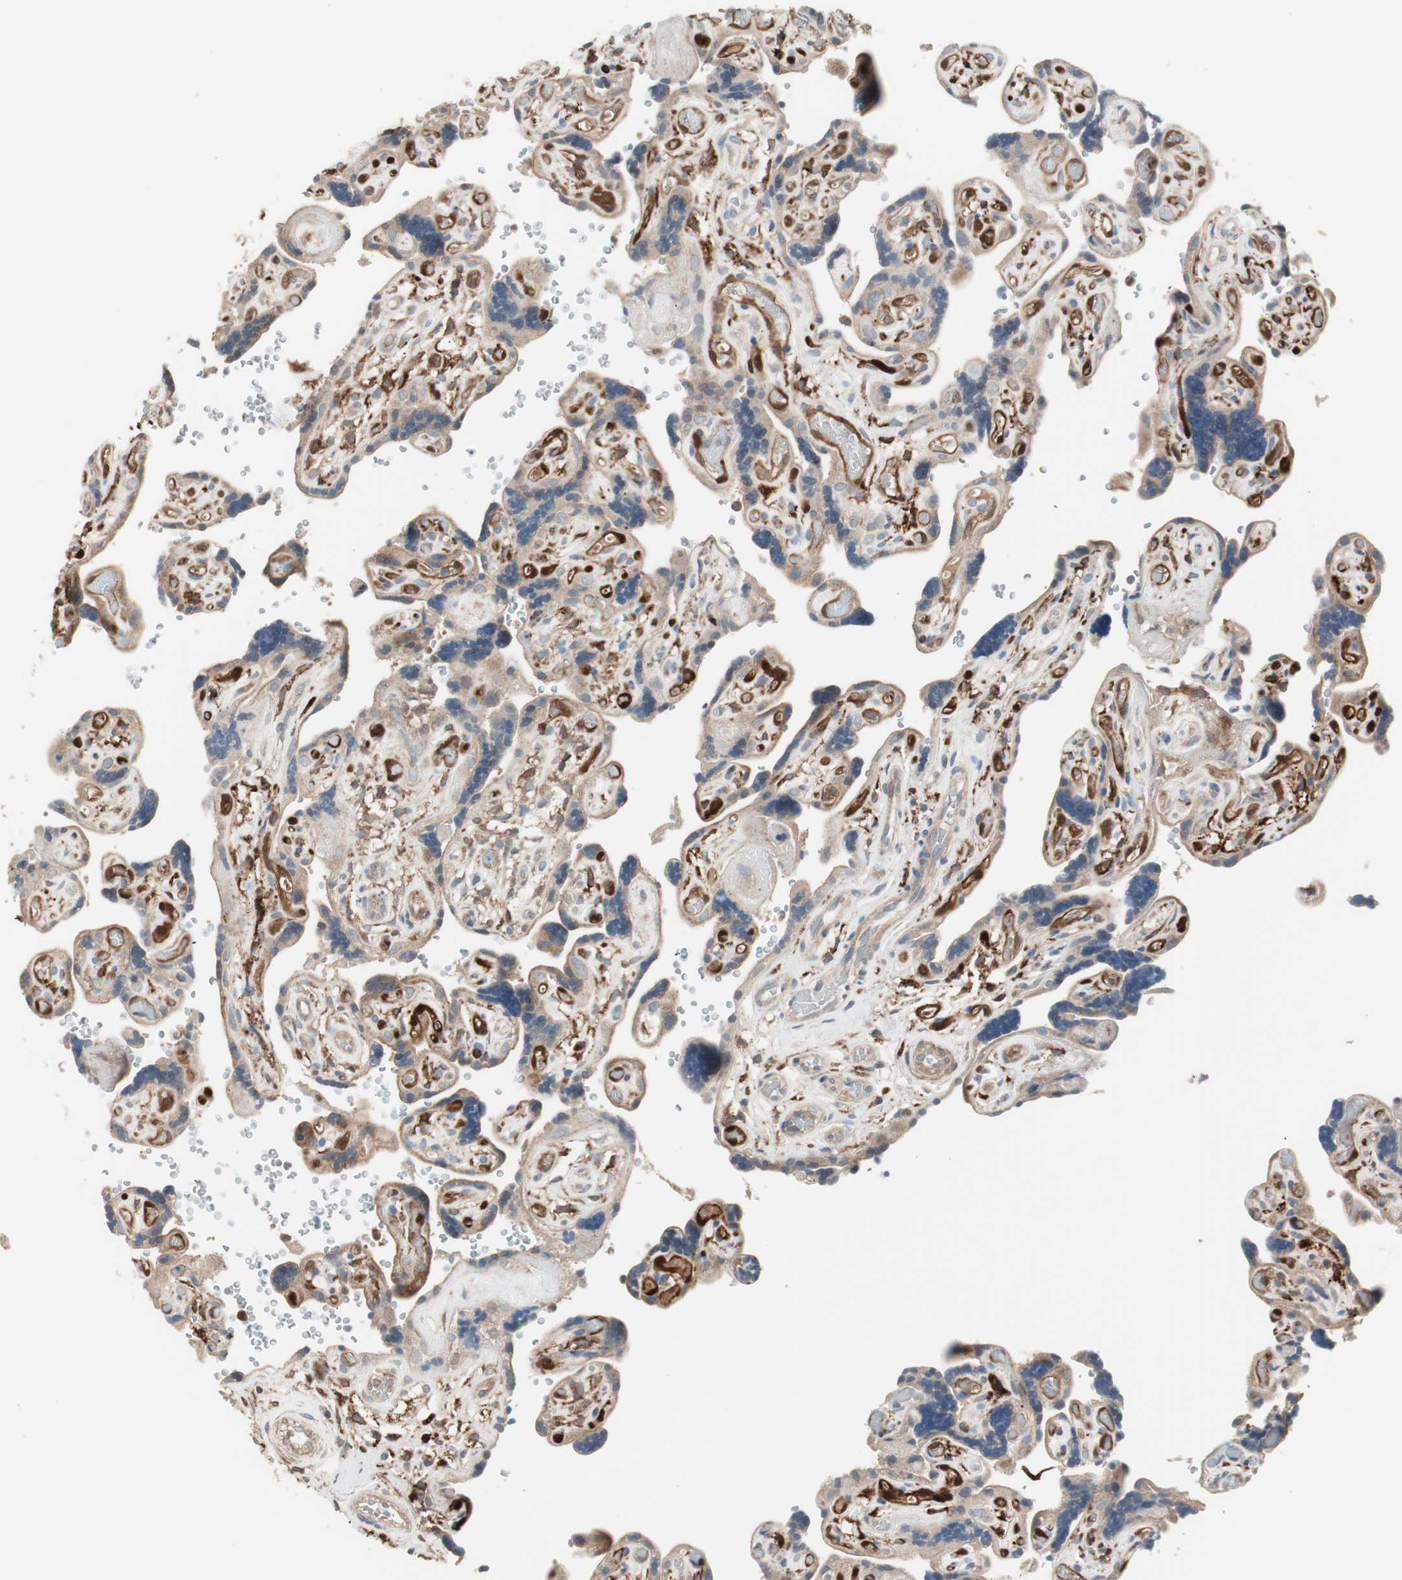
{"staining": {"intensity": "moderate", "quantity": ">75%", "location": "cytoplasmic/membranous"}, "tissue": "placenta", "cell_type": "Decidual cells", "image_type": "normal", "snomed": [{"axis": "morphology", "description": "Normal tissue, NOS"}, {"axis": "topography", "description": "Placenta"}], "caption": "Protein expression analysis of benign placenta displays moderate cytoplasmic/membranous expression in approximately >75% of decidual cells.", "gene": "STAB1", "patient": {"sex": "female", "age": 30}}